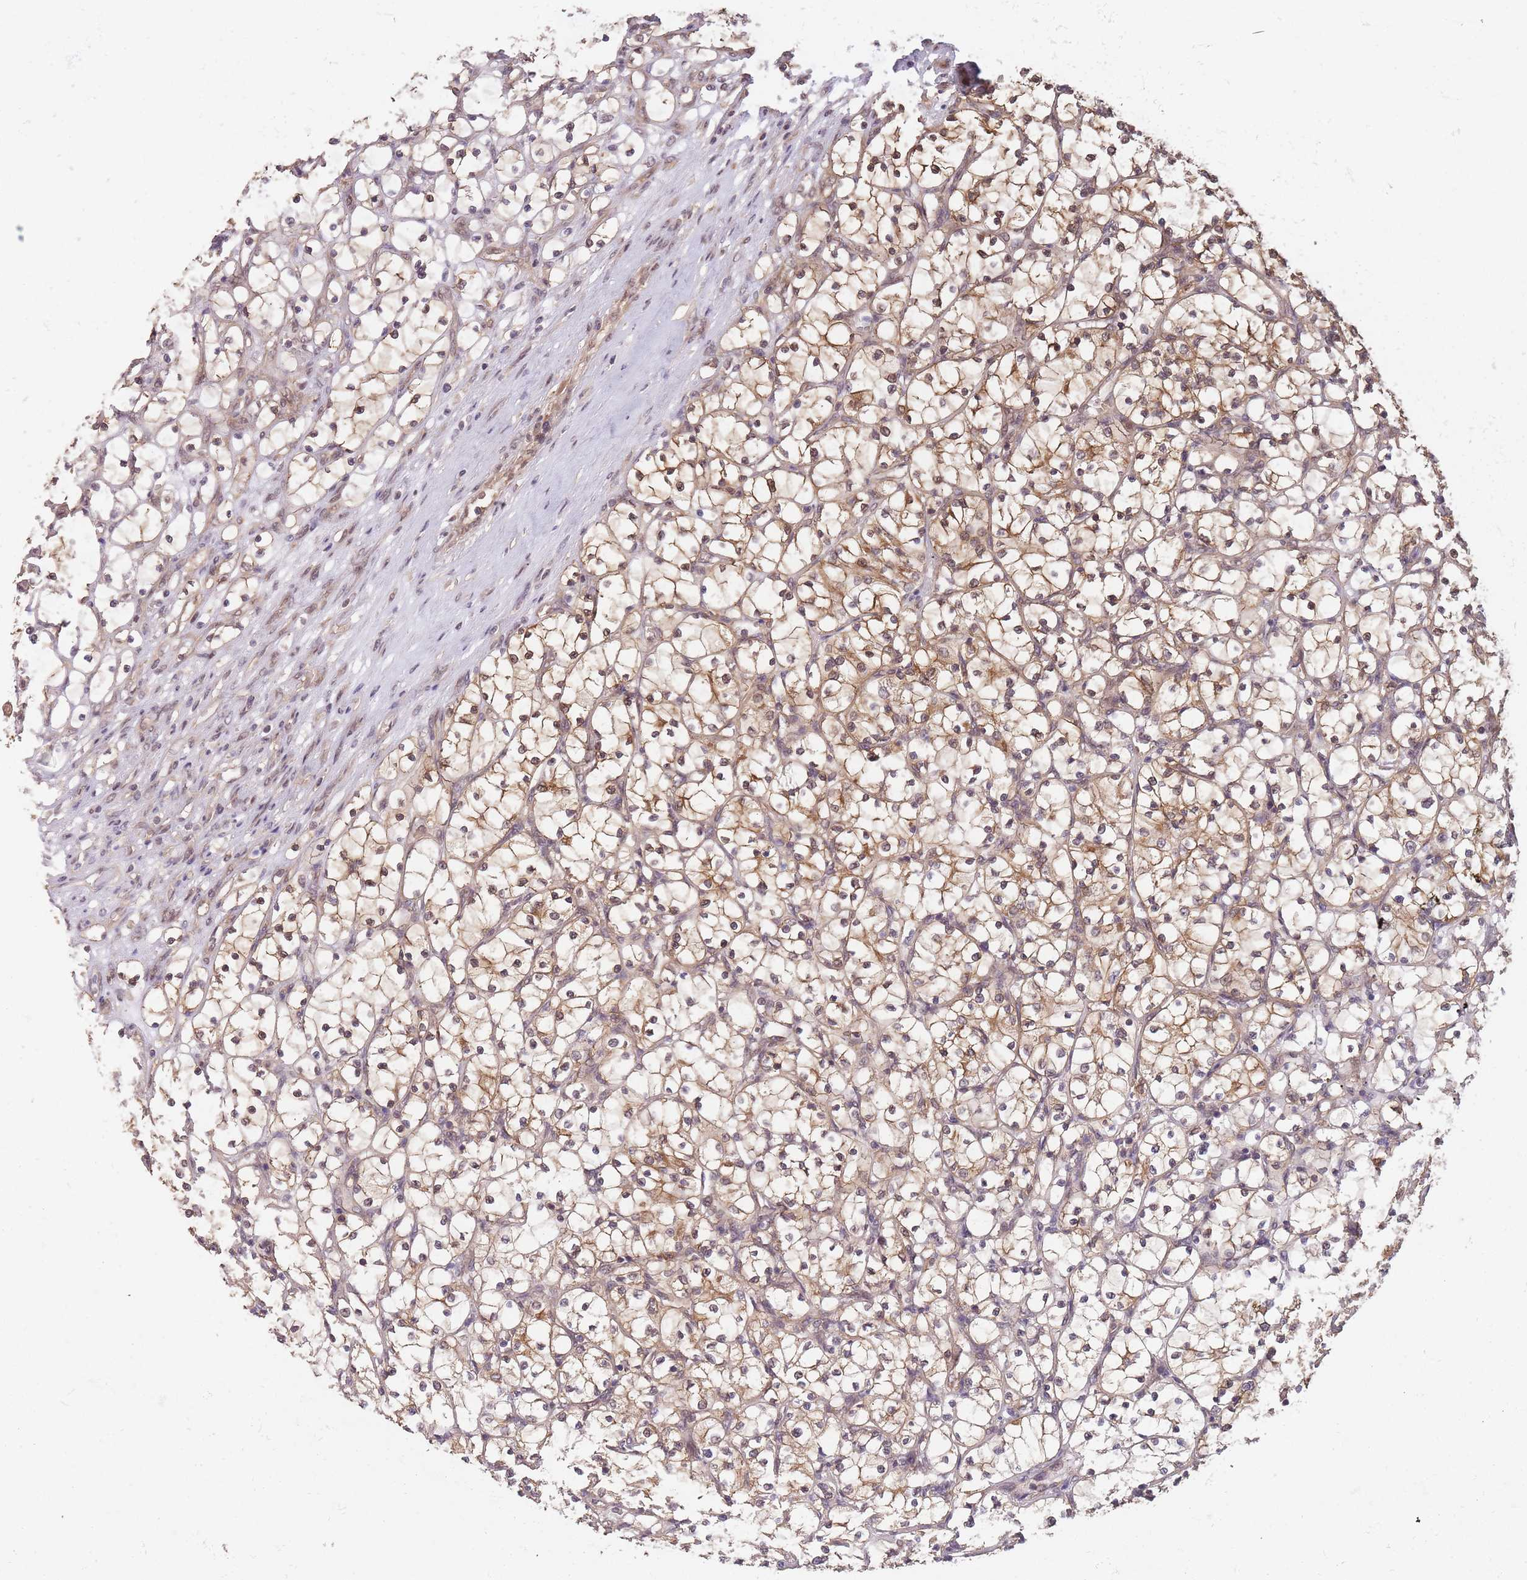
{"staining": {"intensity": "moderate", "quantity": "25%-75%", "location": "cytoplasmic/membranous"}, "tissue": "renal cancer", "cell_type": "Tumor cells", "image_type": "cancer", "snomed": [{"axis": "morphology", "description": "Adenocarcinoma, NOS"}, {"axis": "topography", "description": "Kidney"}], "caption": "A micrograph showing moderate cytoplasmic/membranous expression in about 25%-75% of tumor cells in adenocarcinoma (renal), as visualized by brown immunohistochemical staining.", "gene": "PPP6R3", "patient": {"sex": "female", "age": 69}}